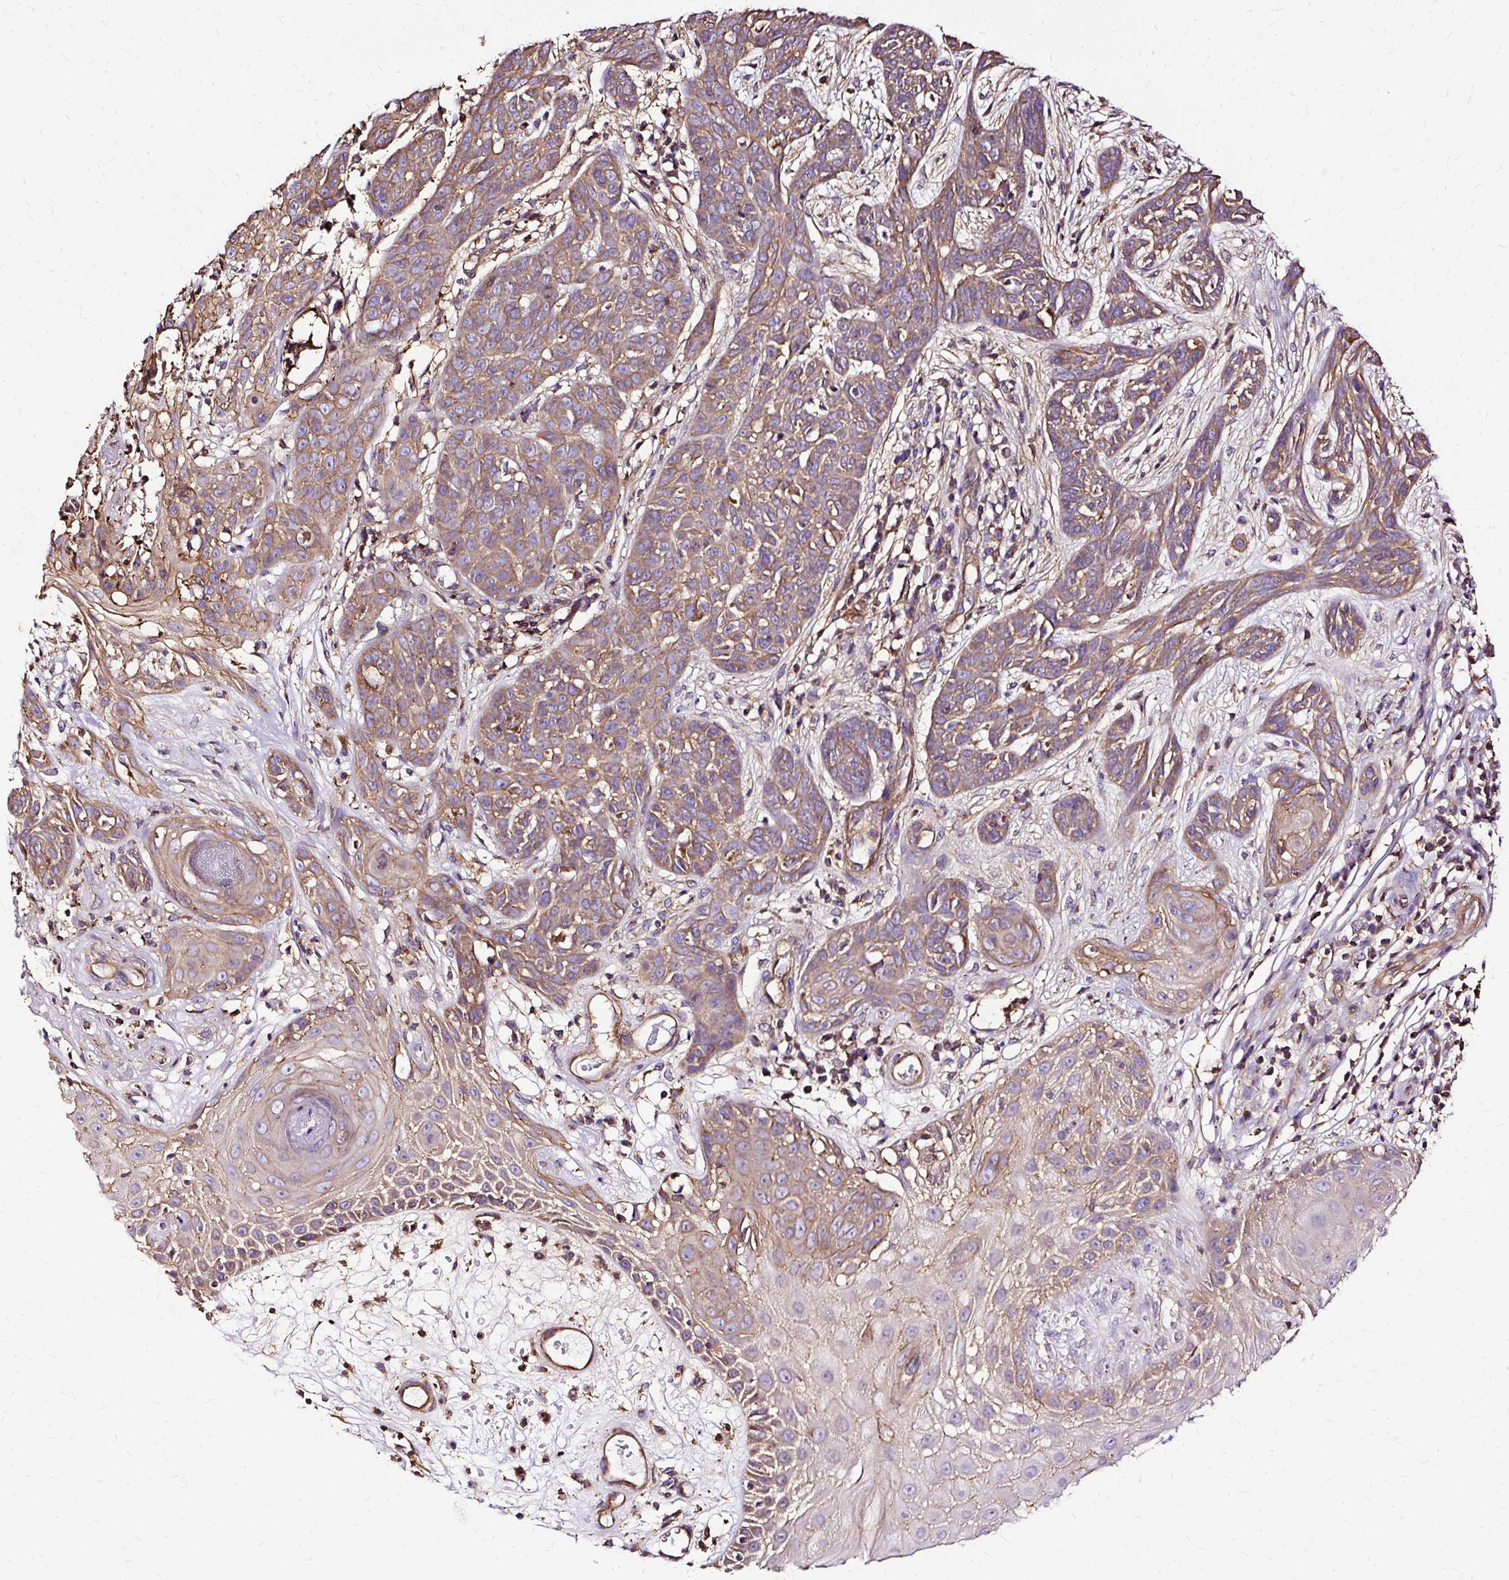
{"staining": {"intensity": "moderate", "quantity": ">75%", "location": "cytoplasmic/membranous"}, "tissue": "skin cancer", "cell_type": "Tumor cells", "image_type": "cancer", "snomed": [{"axis": "morphology", "description": "Basal cell carcinoma"}, {"axis": "topography", "description": "Skin"}, {"axis": "topography", "description": "Skin, foot"}], "caption": "Protein staining of basal cell carcinoma (skin) tissue reveals moderate cytoplasmic/membranous expression in approximately >75% of tumor cells. The protein is stained brown, and the nuclei are stained in blue (DAB (3,3'-diaminobenzidine) IHC with brightfield microscopy, high magnification).", "gene": "KLHL11", "patient": {"sex": "female", "age": 86}}